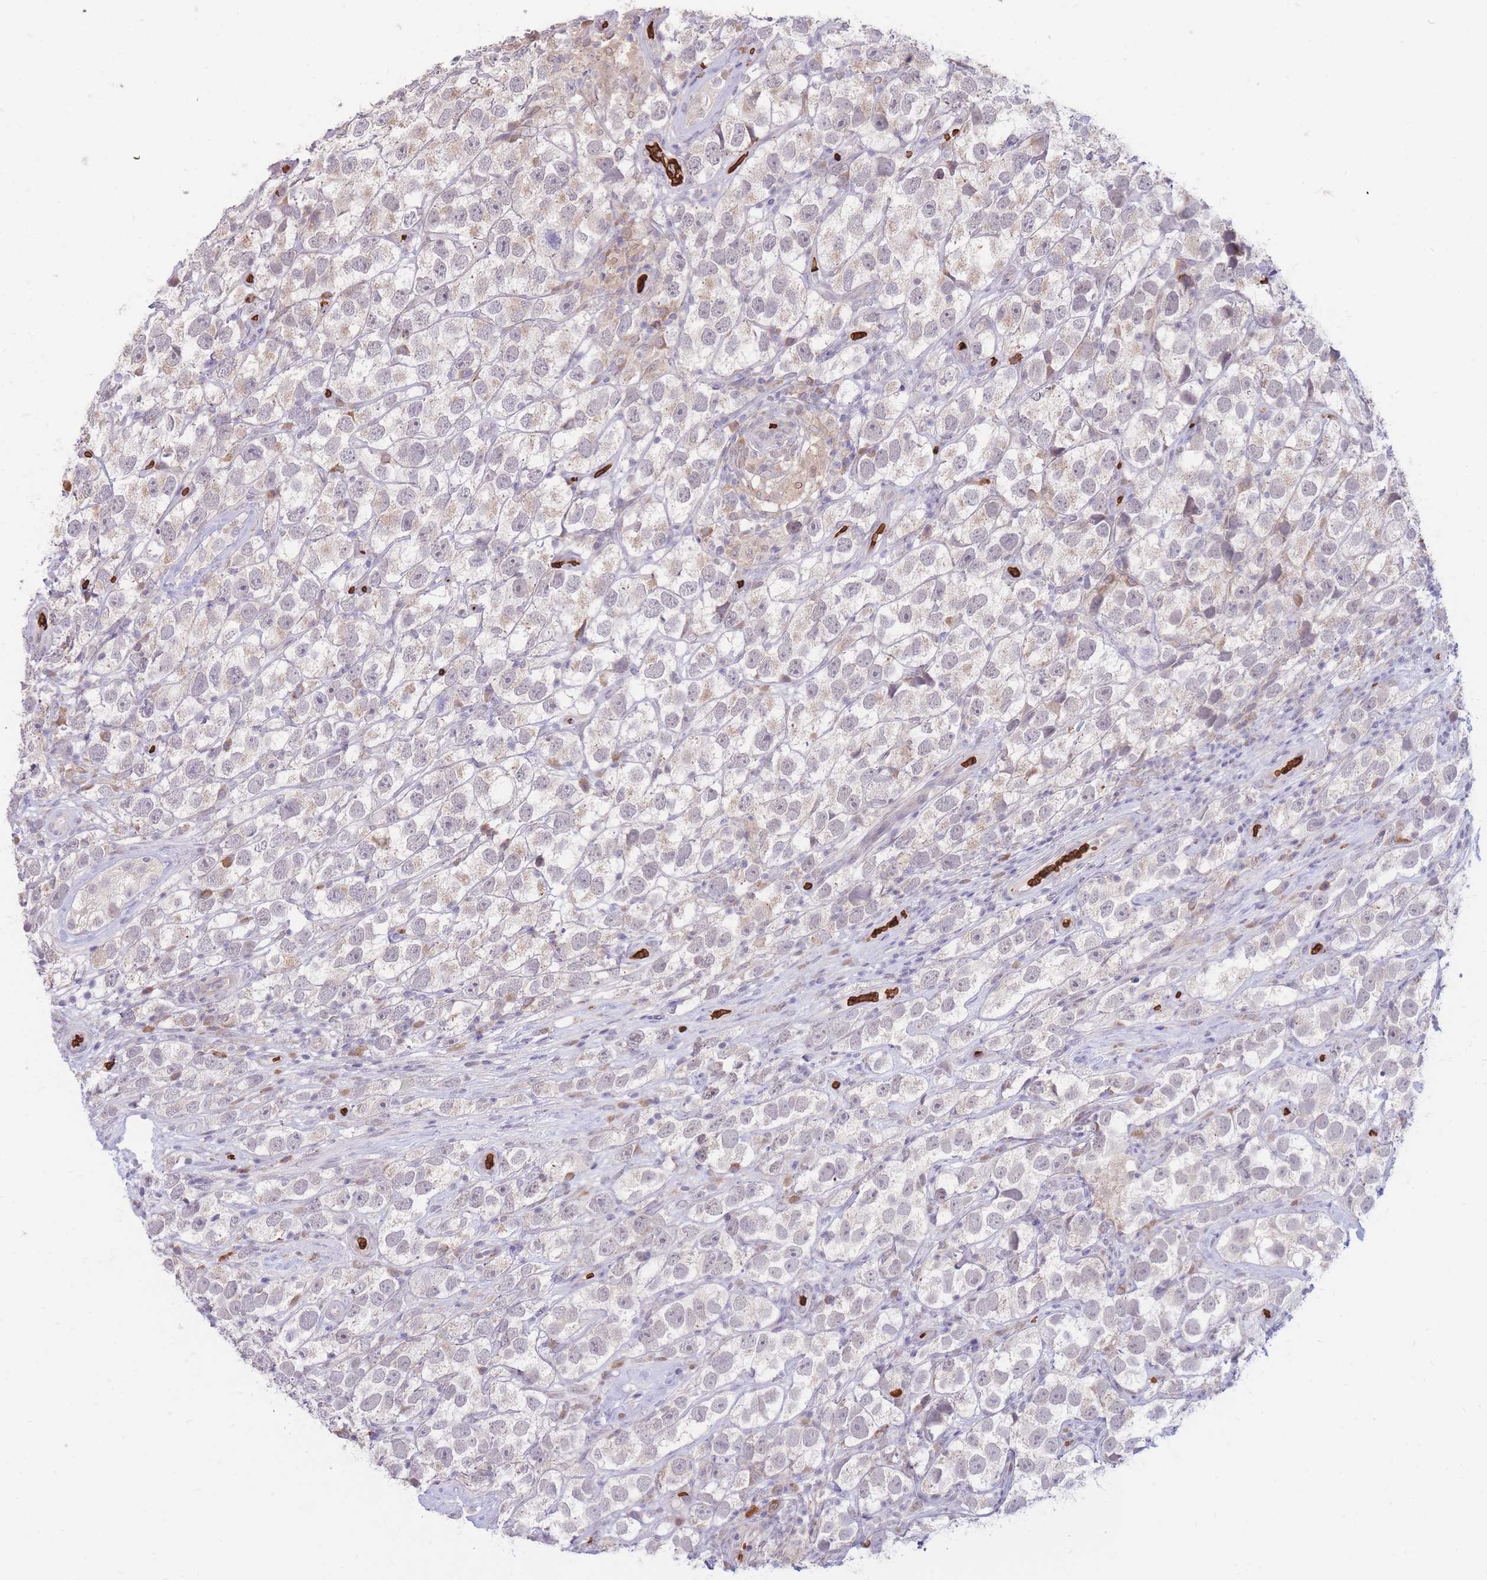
{"staining": {"intensity": "negative", "quantity": "none", "location": "none"}, "tissue": "testis cancer", "cell_type": "Tumor cells", "image_type": "cancer", "snomed": [{"axis": "morphology", "description": "Seminoma, NOS"}, {"axis": "topography", "description": "Testis"}], "caption": "Seminoma (testis) stained for a protein using immunohistochemistry (IHC) shows no staining tumor cells.", "gene": "ATP10D", "patient": {"sex": "male", "age": 26}}